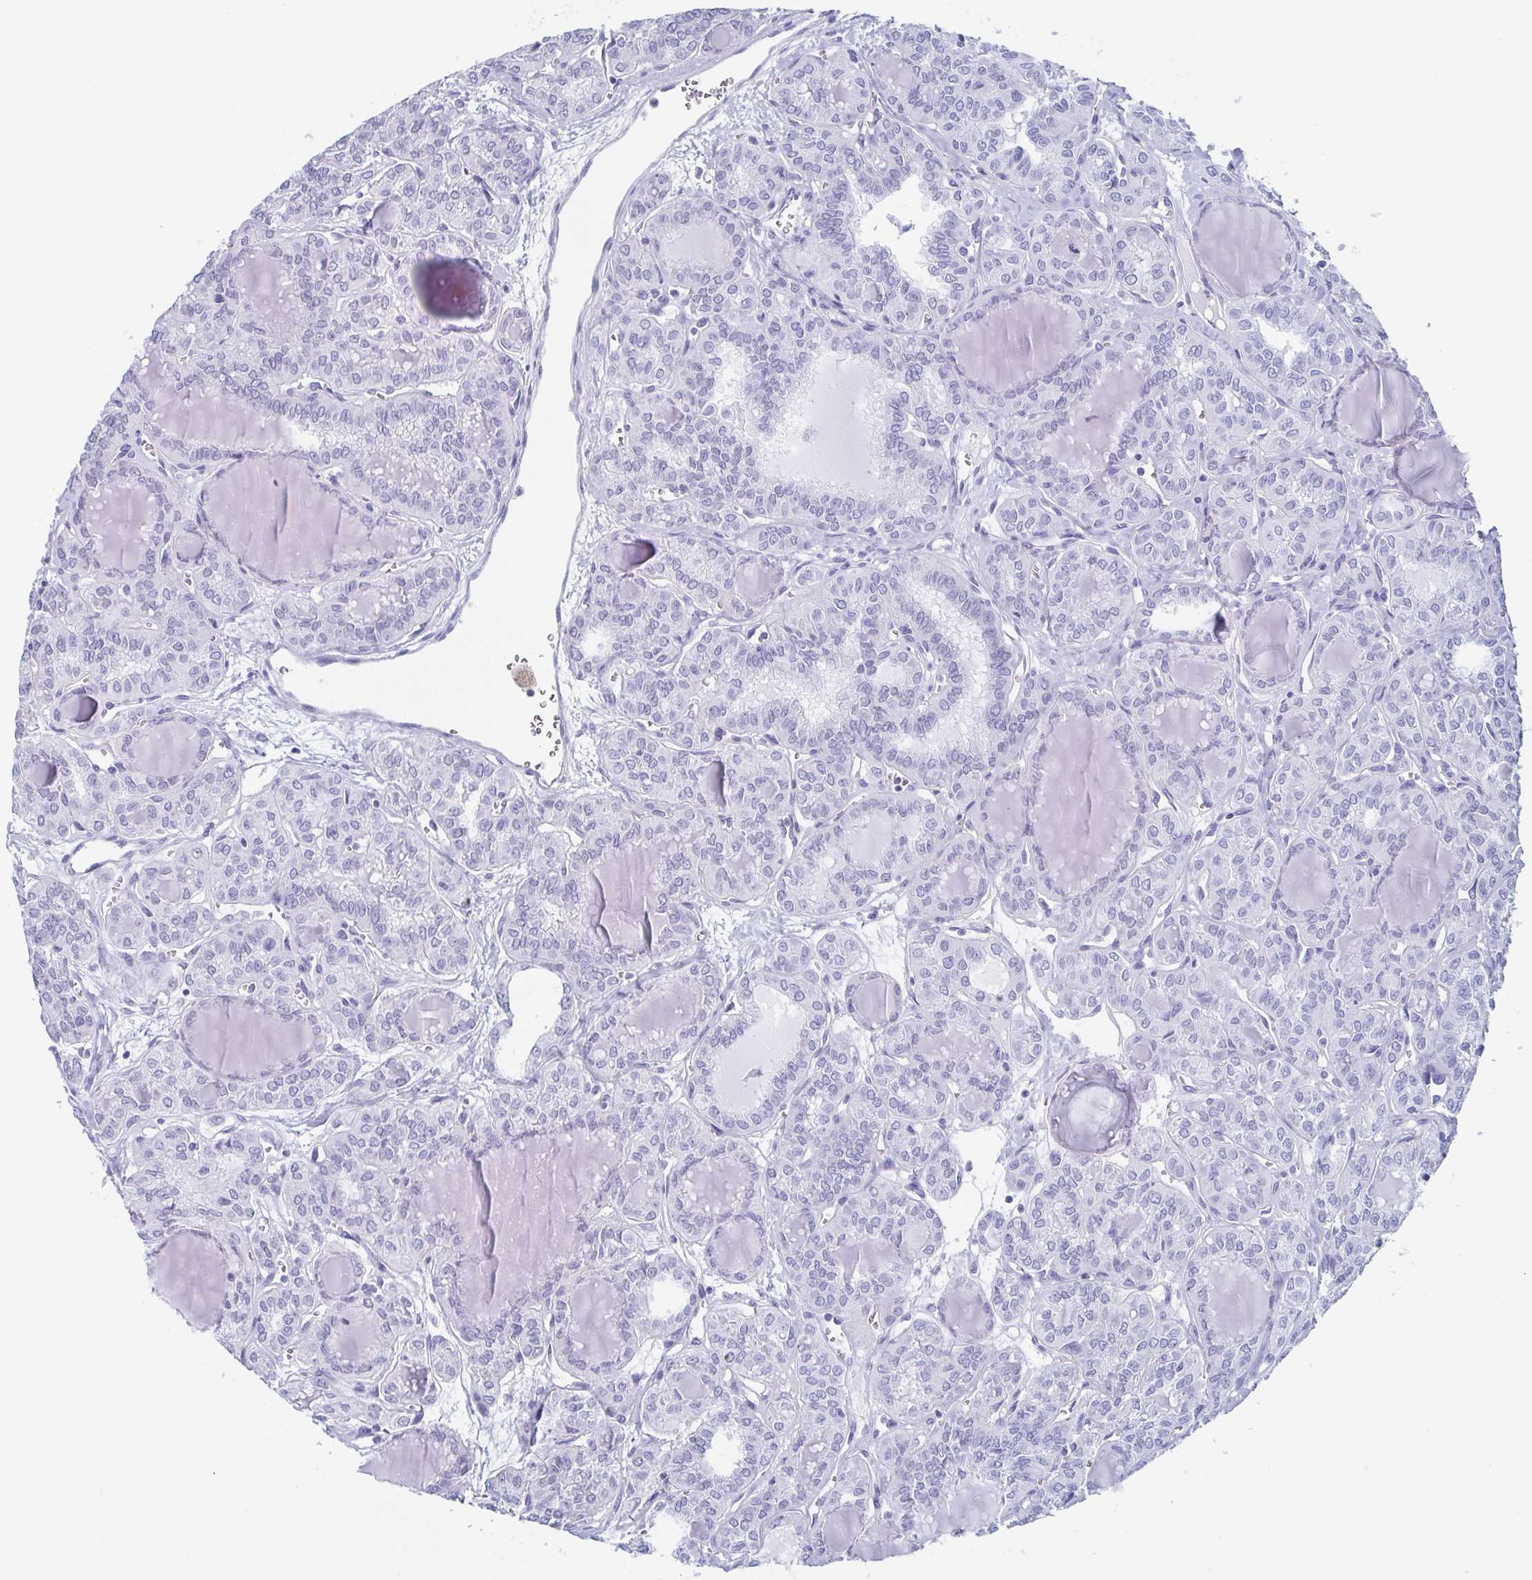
{"staining": {"intensity": "negative", "quantity": "none", "location": "none"}, "tissue": "thyroid cancer", "cell_type": "Tumor cells", "image_type": "cancer", "snomed": [{"axis": "morphology", "description": "Papillary adenocarcinoma, NOS"}, {"axis": "topography", "description": "Thyroid gland"}], "caption": "This is an immunohistochemistry (IHC) photomicrograph of human thyroid cancer (papillary adenocarcinoma). There is no expression in tumor cells.", "gene": "LYRM2", "patient": {"sex": "female", "age": 41}}